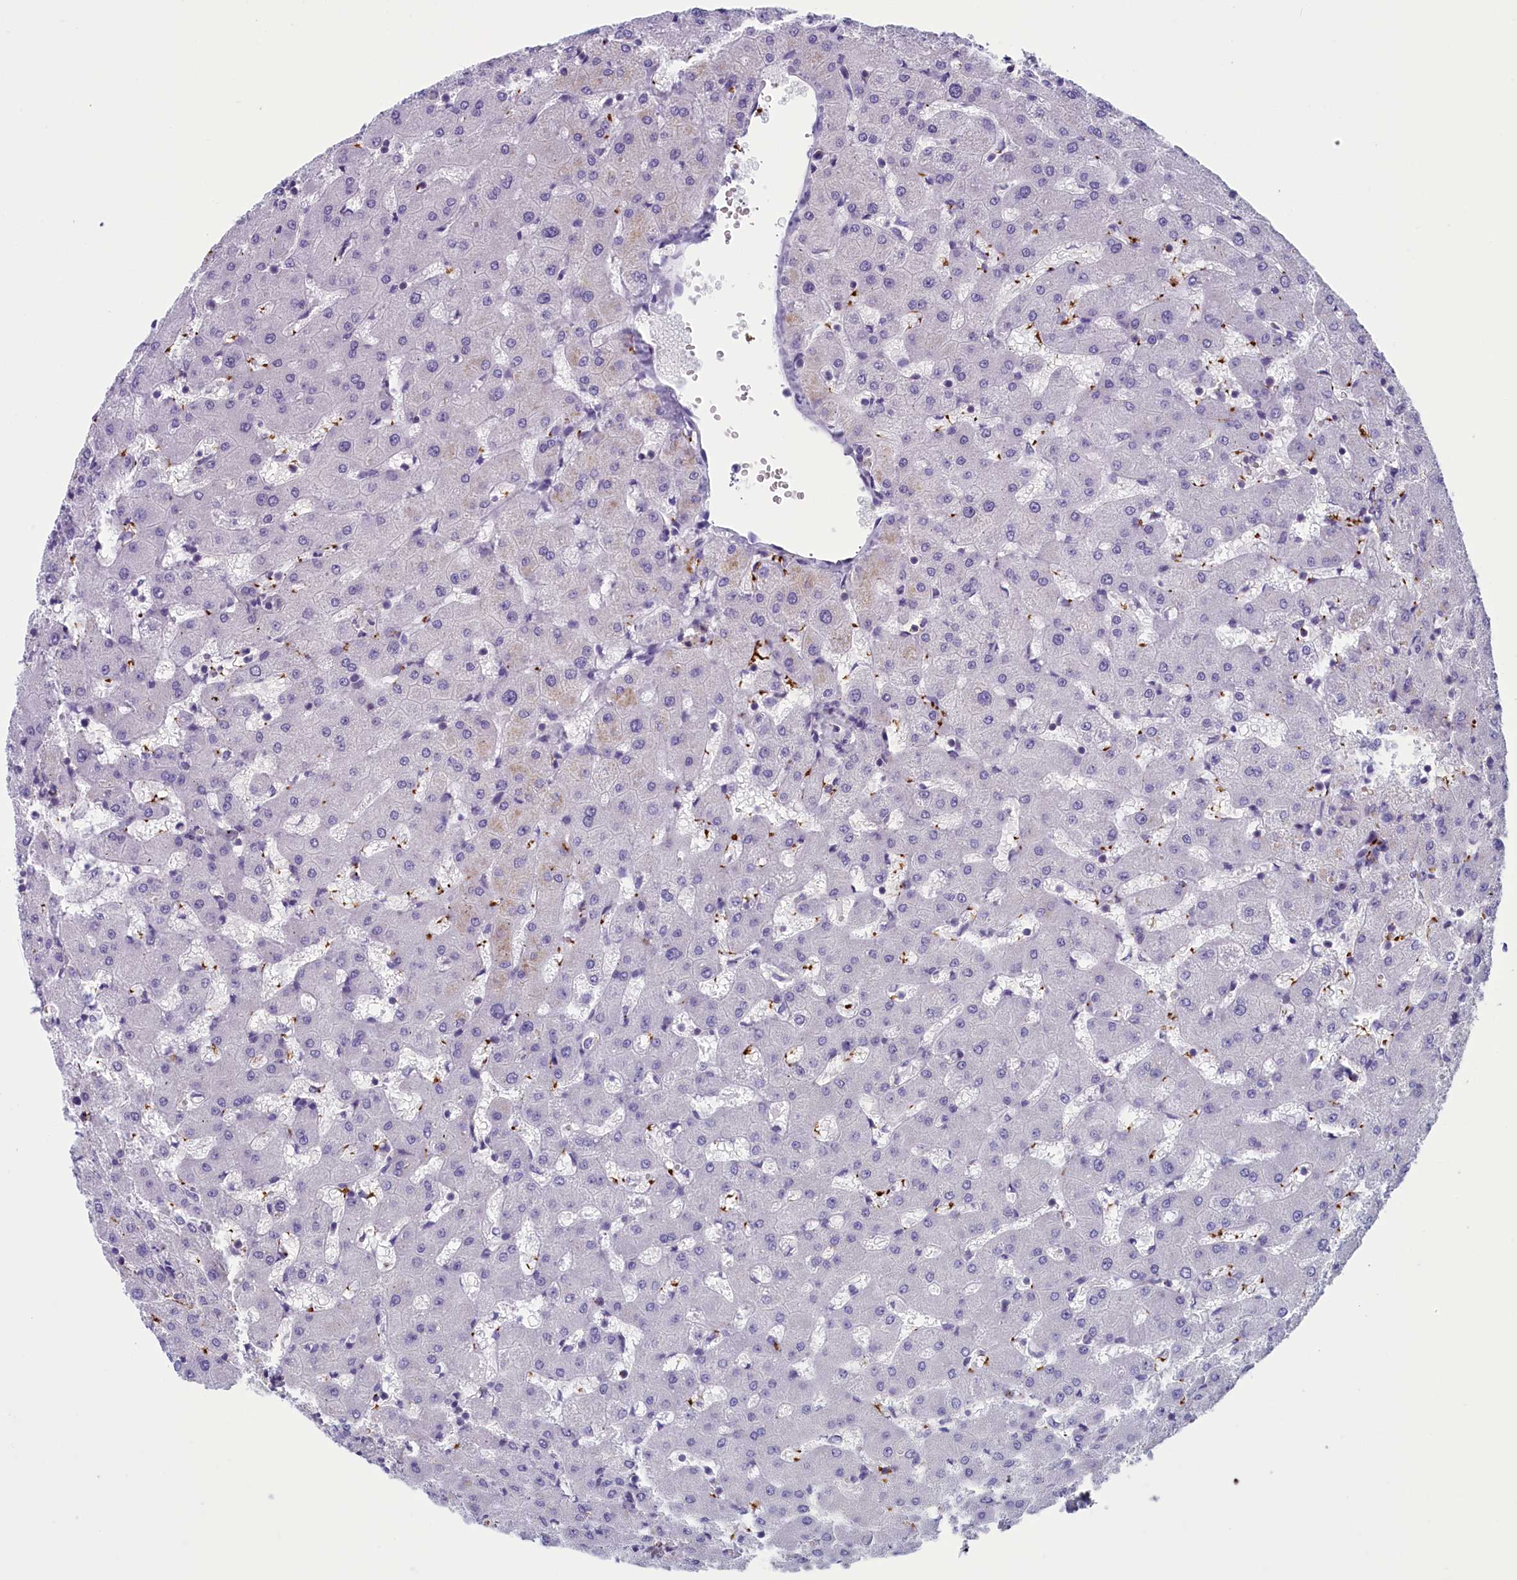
{"staining": {"intensity": "negative", "quantity": "none", "location": "none"}, "tissue": "liver", "cell_type": "Cholangiocytes", "image_type": "normal", "snomed": [{"axis": "morphology", "description": "Normal tissue, NOS"}, {"axis": "topography", "description": "Liver"}], "caption": "Photomicrograph shows no protein staining in cholangiocytes of benign liver. (Immunohistochemistry, brightfield microscopy, high magnification).", "gene": "AIFM2", "patient": {"sex": "female", "age": 63}}